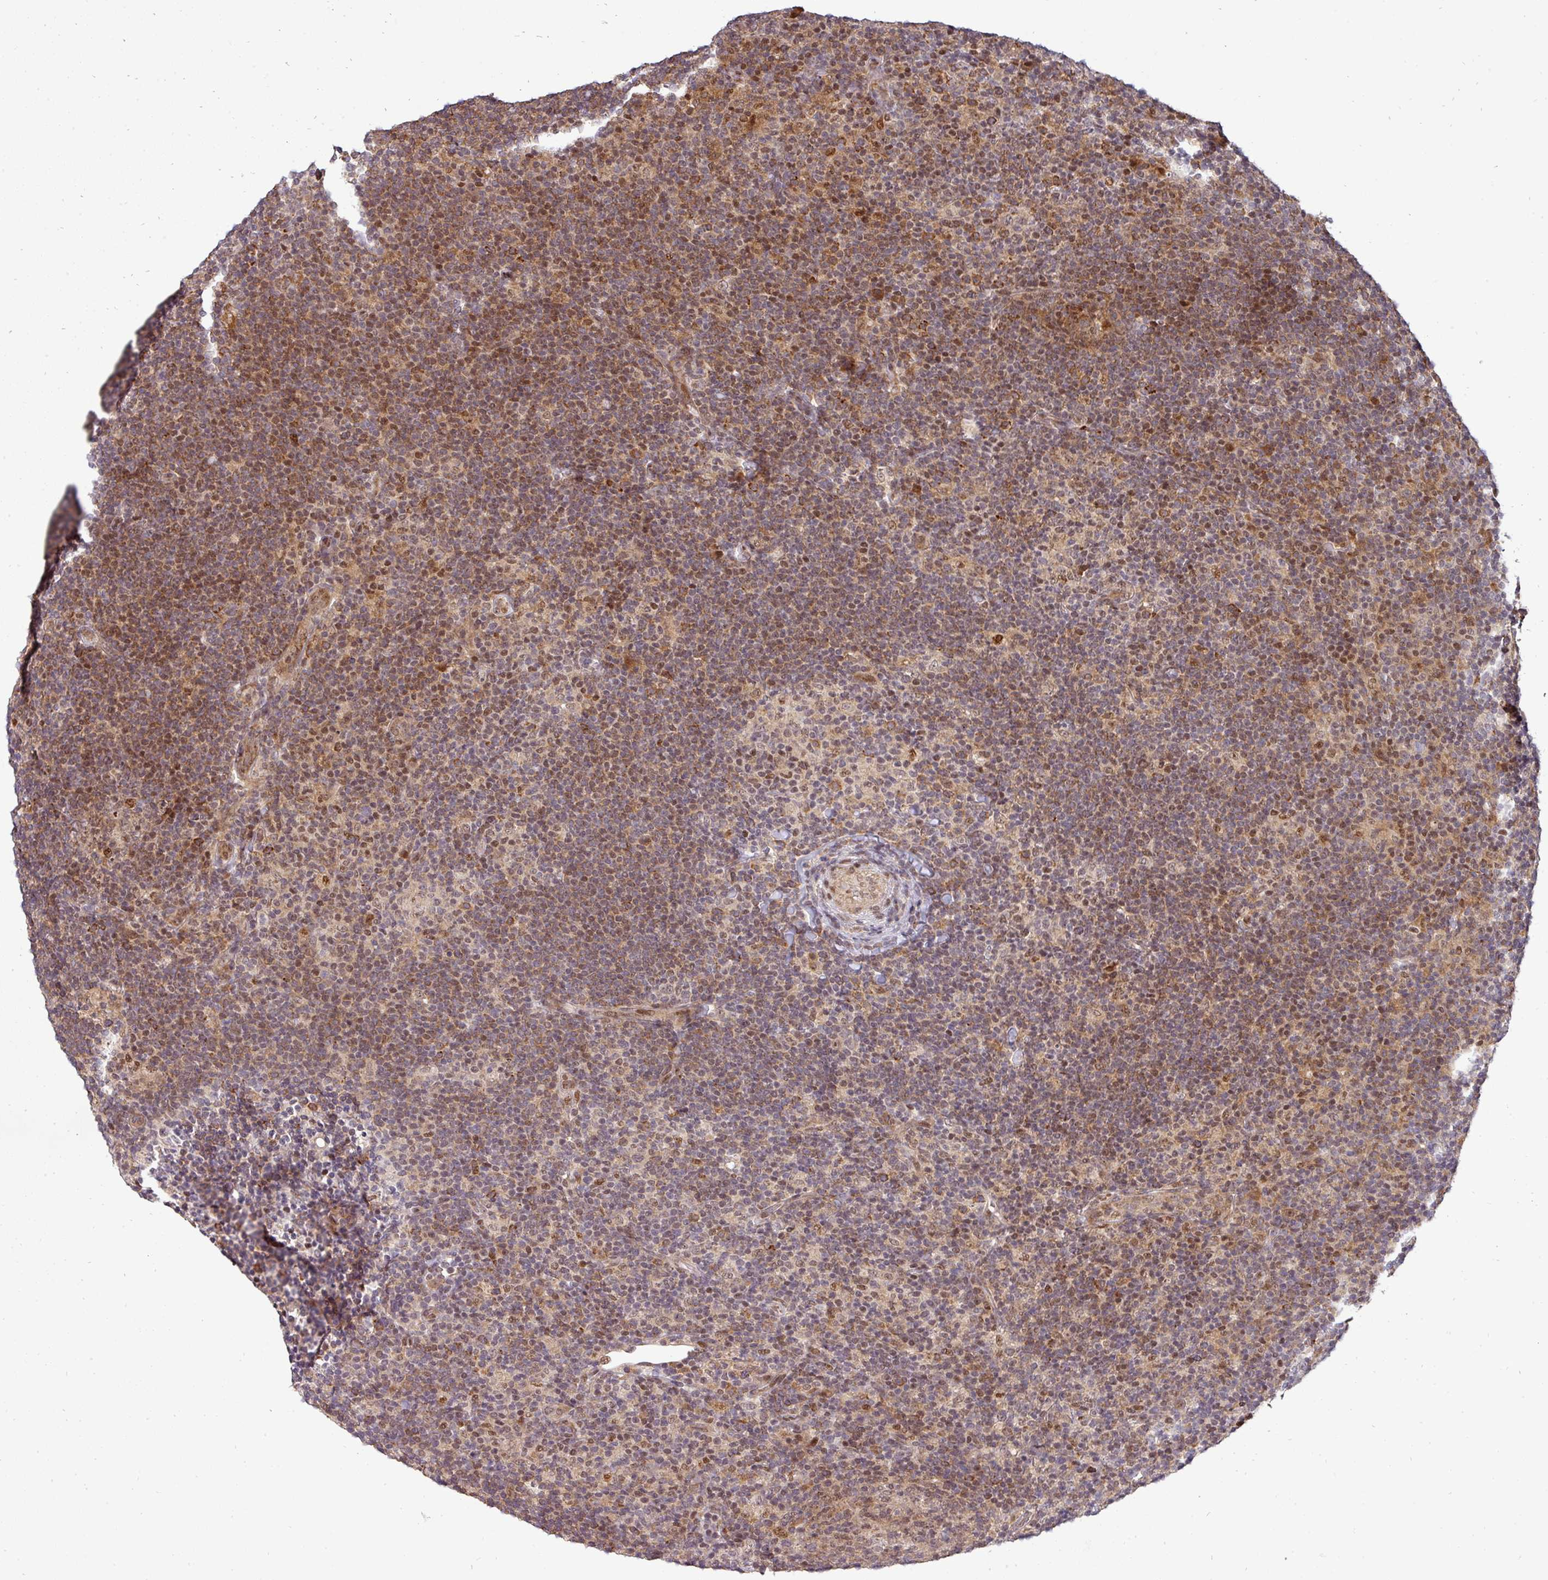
{"staining": {"intensity": "moderate", "quantity": ">75%", "location": "nuclear"}, "tissue": "lymphoma", "cell_type": "Tumor cells", "image_type": "cancer", "snomed": [{"axis": "morphology", "description": "Hodgkin's disease, NOS"}, {"axis": "topography", "description": "Lymph node"}], "caption": "Hodgkin's disease stained with IHC demonstrates moderate nuclear staining in approximately >75% of tumor cells. Ihc stains the protein in brown and the nuclei are stained blue.", "gene": "PATZ1", "patient": {"sex": "female", "age": 57}}